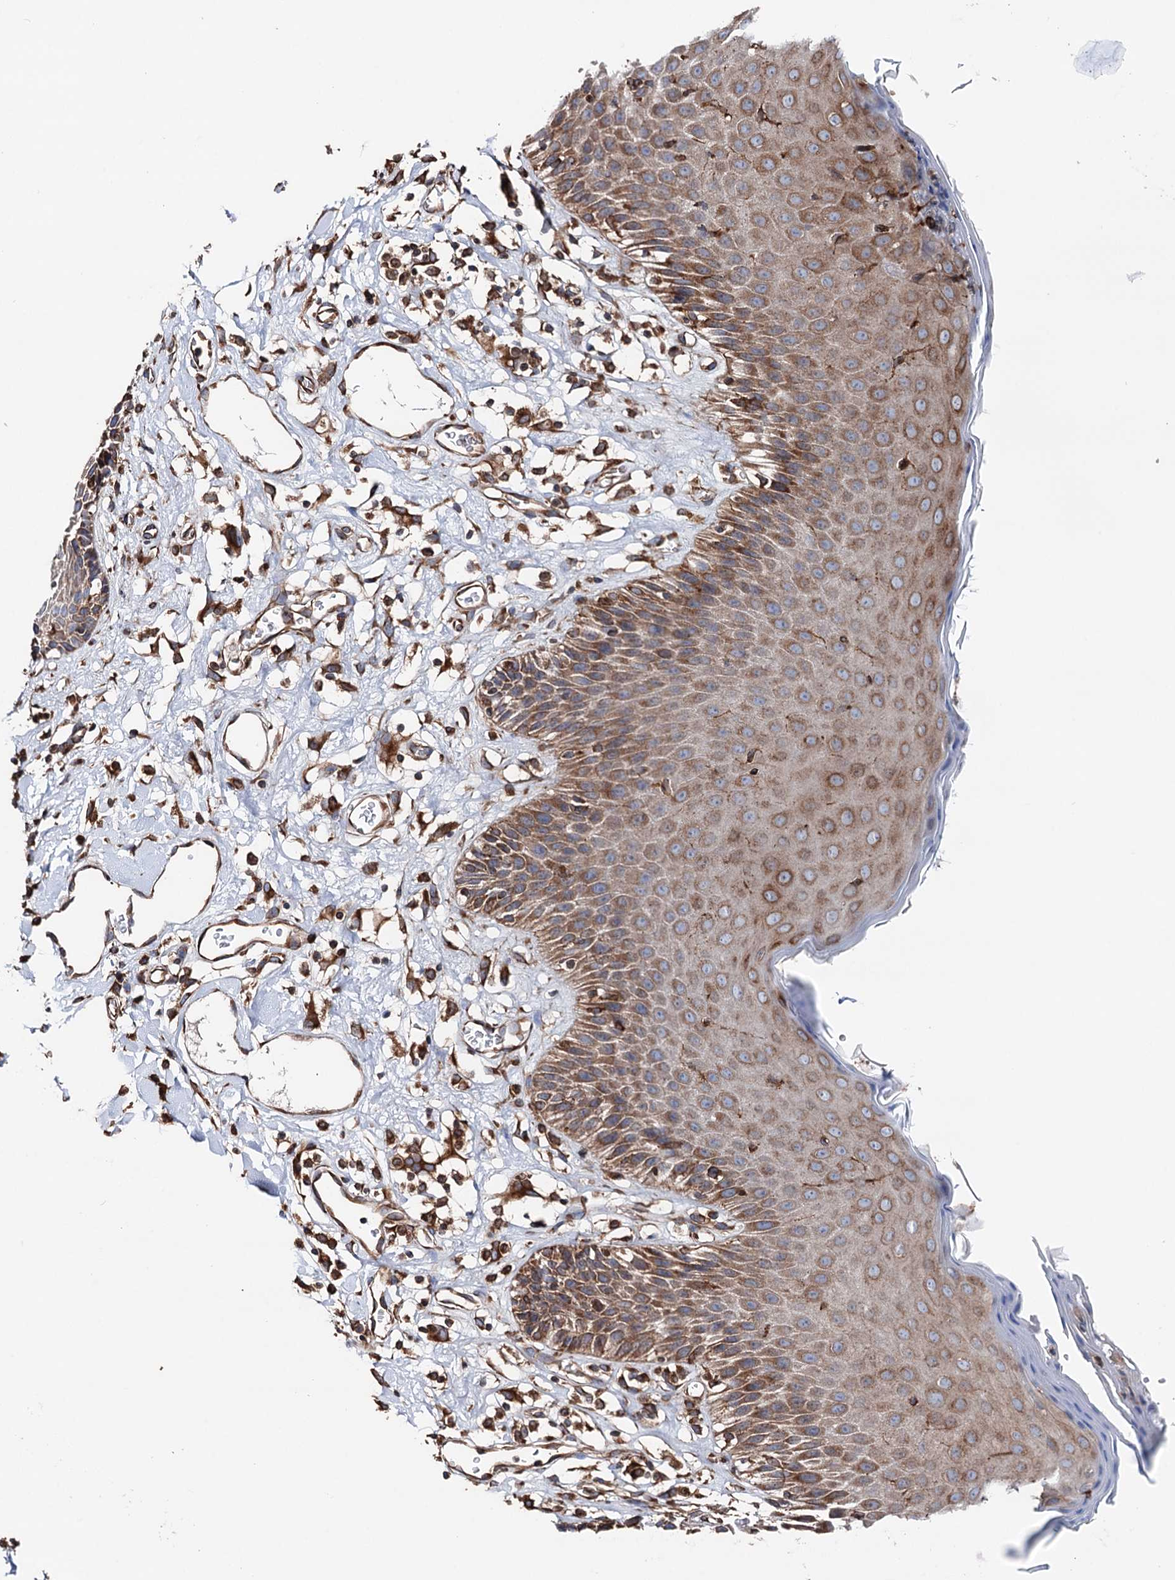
{"staining": {"intensity": "moderate", "quantity": "25%-75%", "location": "cytoplasmic/membranous"}, "tissue": "skin", "cell_type": "Epidermal cells", "image_type": "normal", "snomed": [{"axis": "morphology", "description": "Normal tissue, NOS"}, {"axis": "topography", "description": "Vulva"}], "caption": "Protein expression analysis of benign skin reveals moderate cytoplasmic/membranous expression in approximately 25%-75% of epidermal cells. (DAB IHC with brightfield microscopy, high magnification).", "gene": "ERP29", "patient": {"sex": "female", "age": 68}}